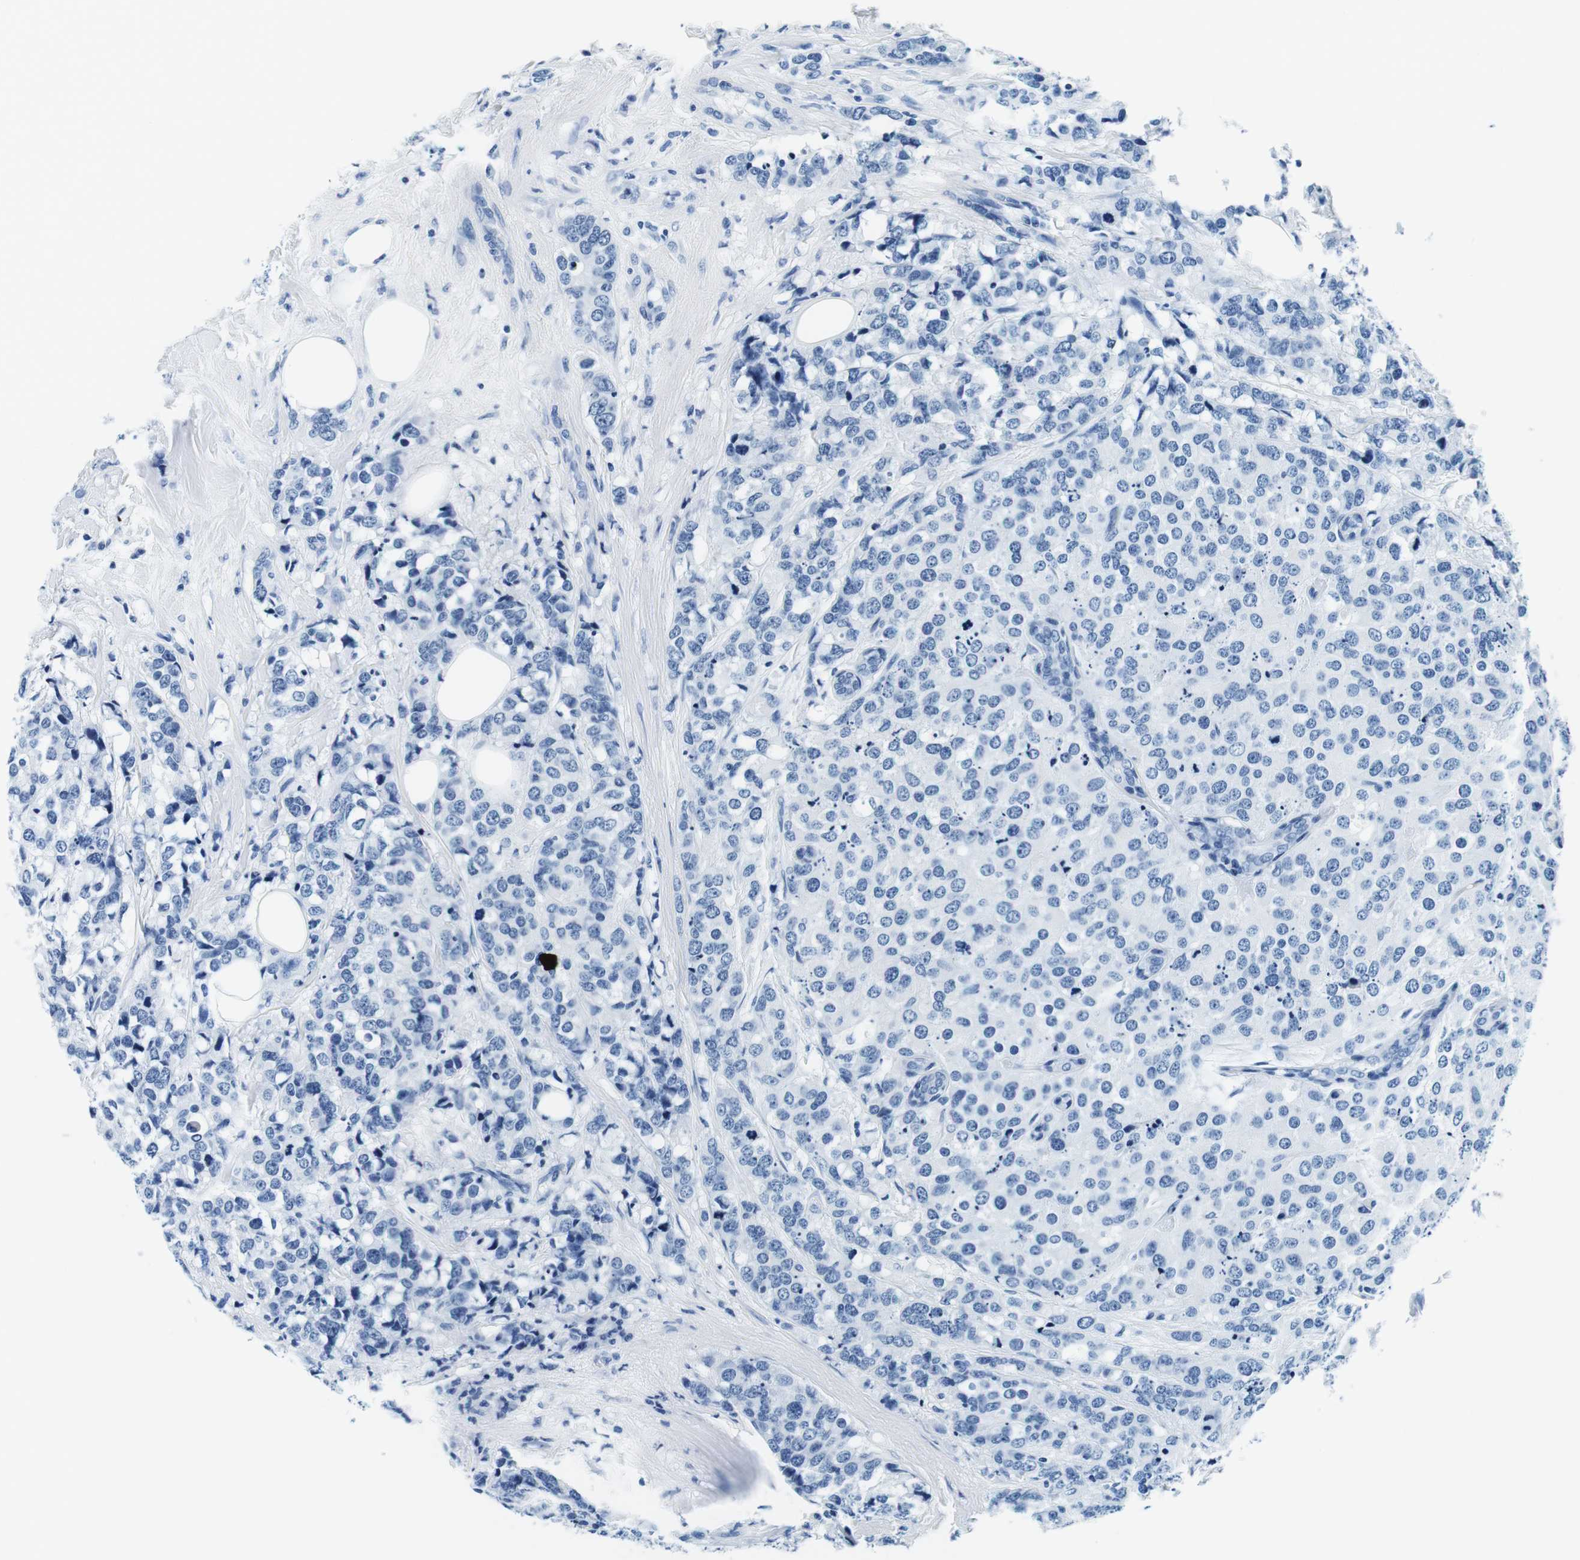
{"staining": {"intensity": "negative", "quantity": "none", "location": "none"}, "tissue": "breast cancer", "cell_type": "Tumor cells", "image_type": "cancer", "snomed": [{"axis": "morphology", "description": "Lobular carcinoma"}, {"axis": "topography", "description": "Breast"}], "caption": "Histopathology image shows no protein staining in tumor cells of lobular carcinoma (breast) tissue. (DAB (3,3'-diaminobenzidine) immunohistochemistry (IHC), high magnification).", "gene": "ELANE", "patient": {"sex": "female", "age": 59}}